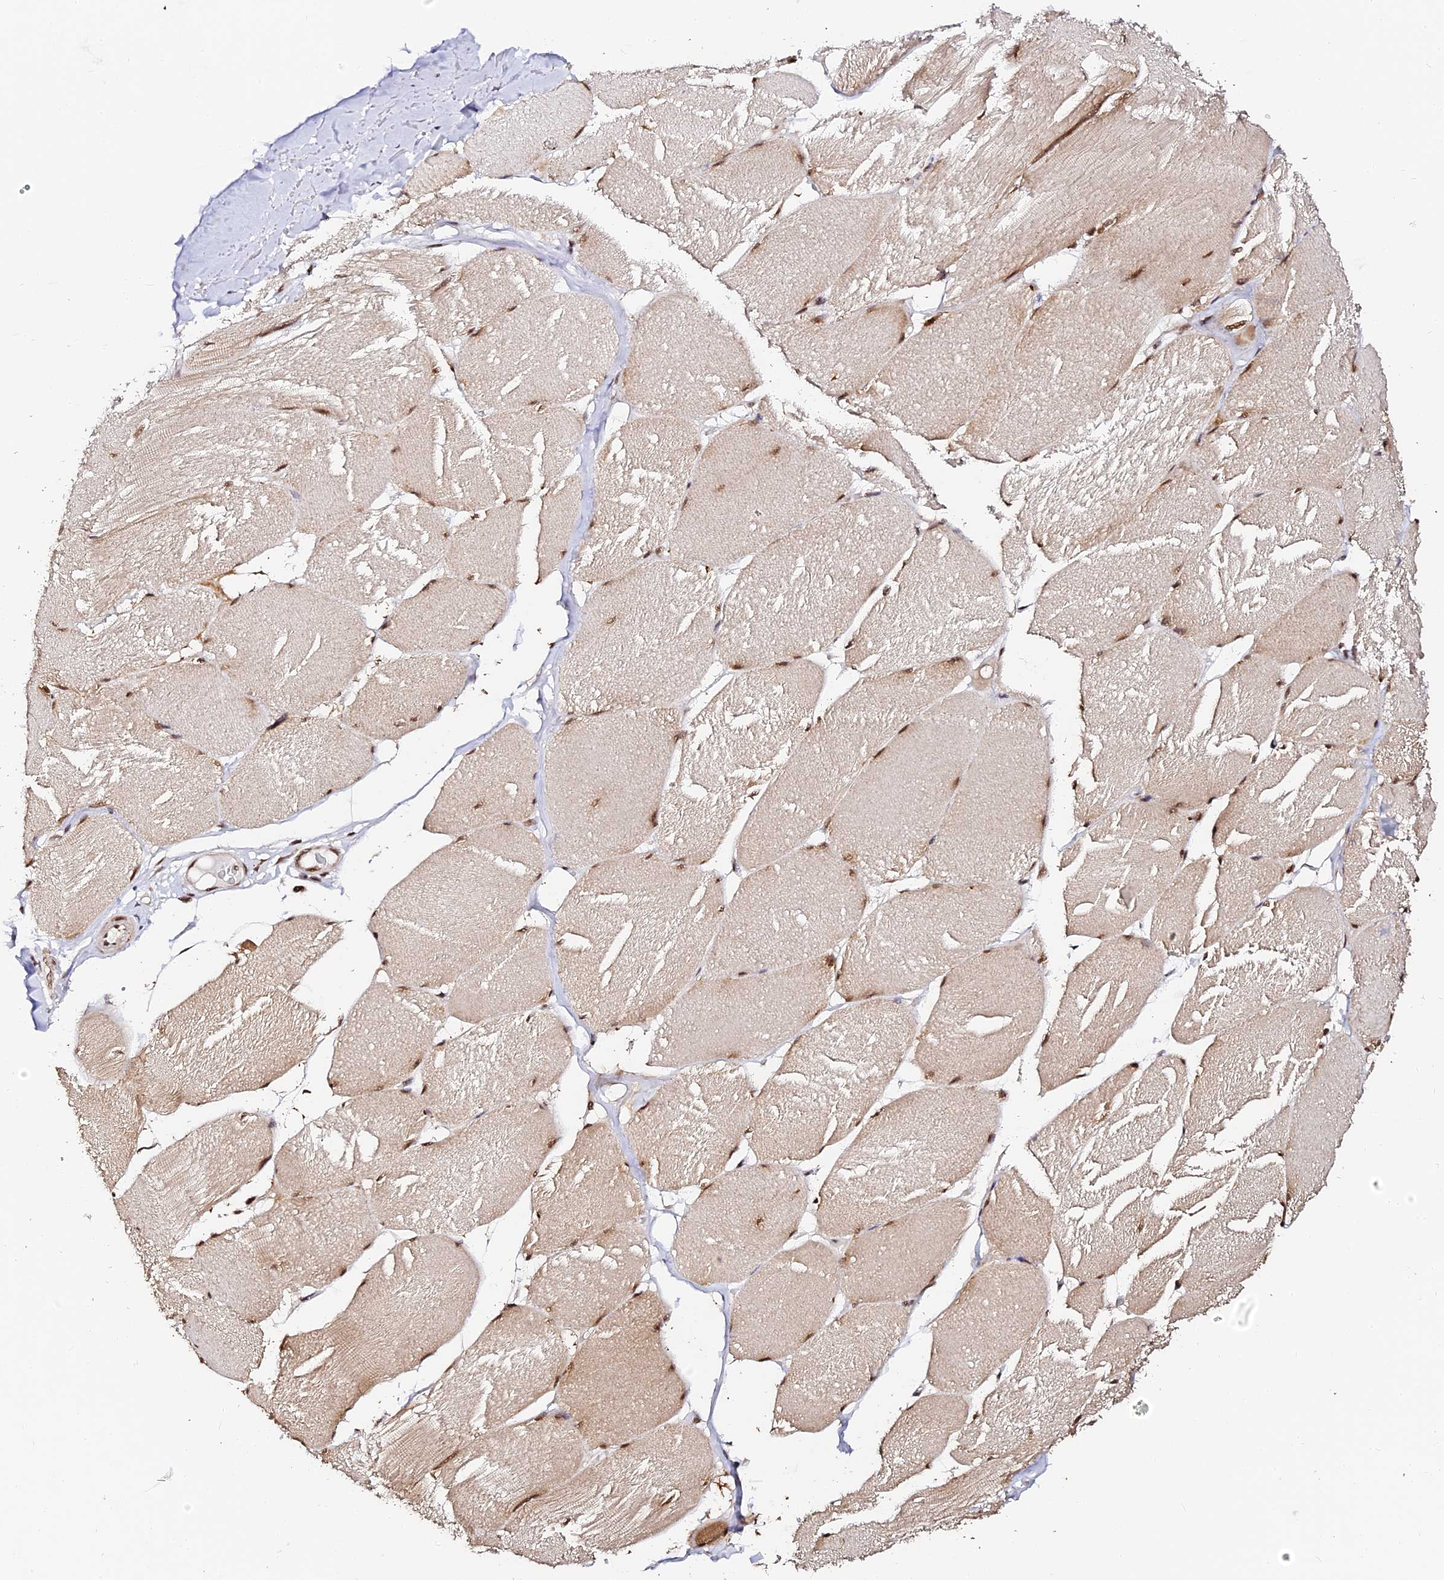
{"staining": {"intensity": "moderate", "quantity": "25%-75%", "location": "cytoplasmic/membranous,nuclear"}, "tissue": "skeletal muscle", "cell_type": "Myocytes", "image_type": "normal", "snomed": [{"axis": "morphology", "description": "Normal tissue, NOS"}, {"axis": "topography", "description": "Skin"}, {"axis": "topography", "description": "Skeletal muscle"}], "caption": "DAB immunohistochemical staining of unremarkable skeletal muscle reveals moderate cytoplasmic/membranous,nuclear protein positivity in approximately 25%-75% of myocytes.", "gene": "MCRS1", "patient": {"sex": "male", "age": 83}}